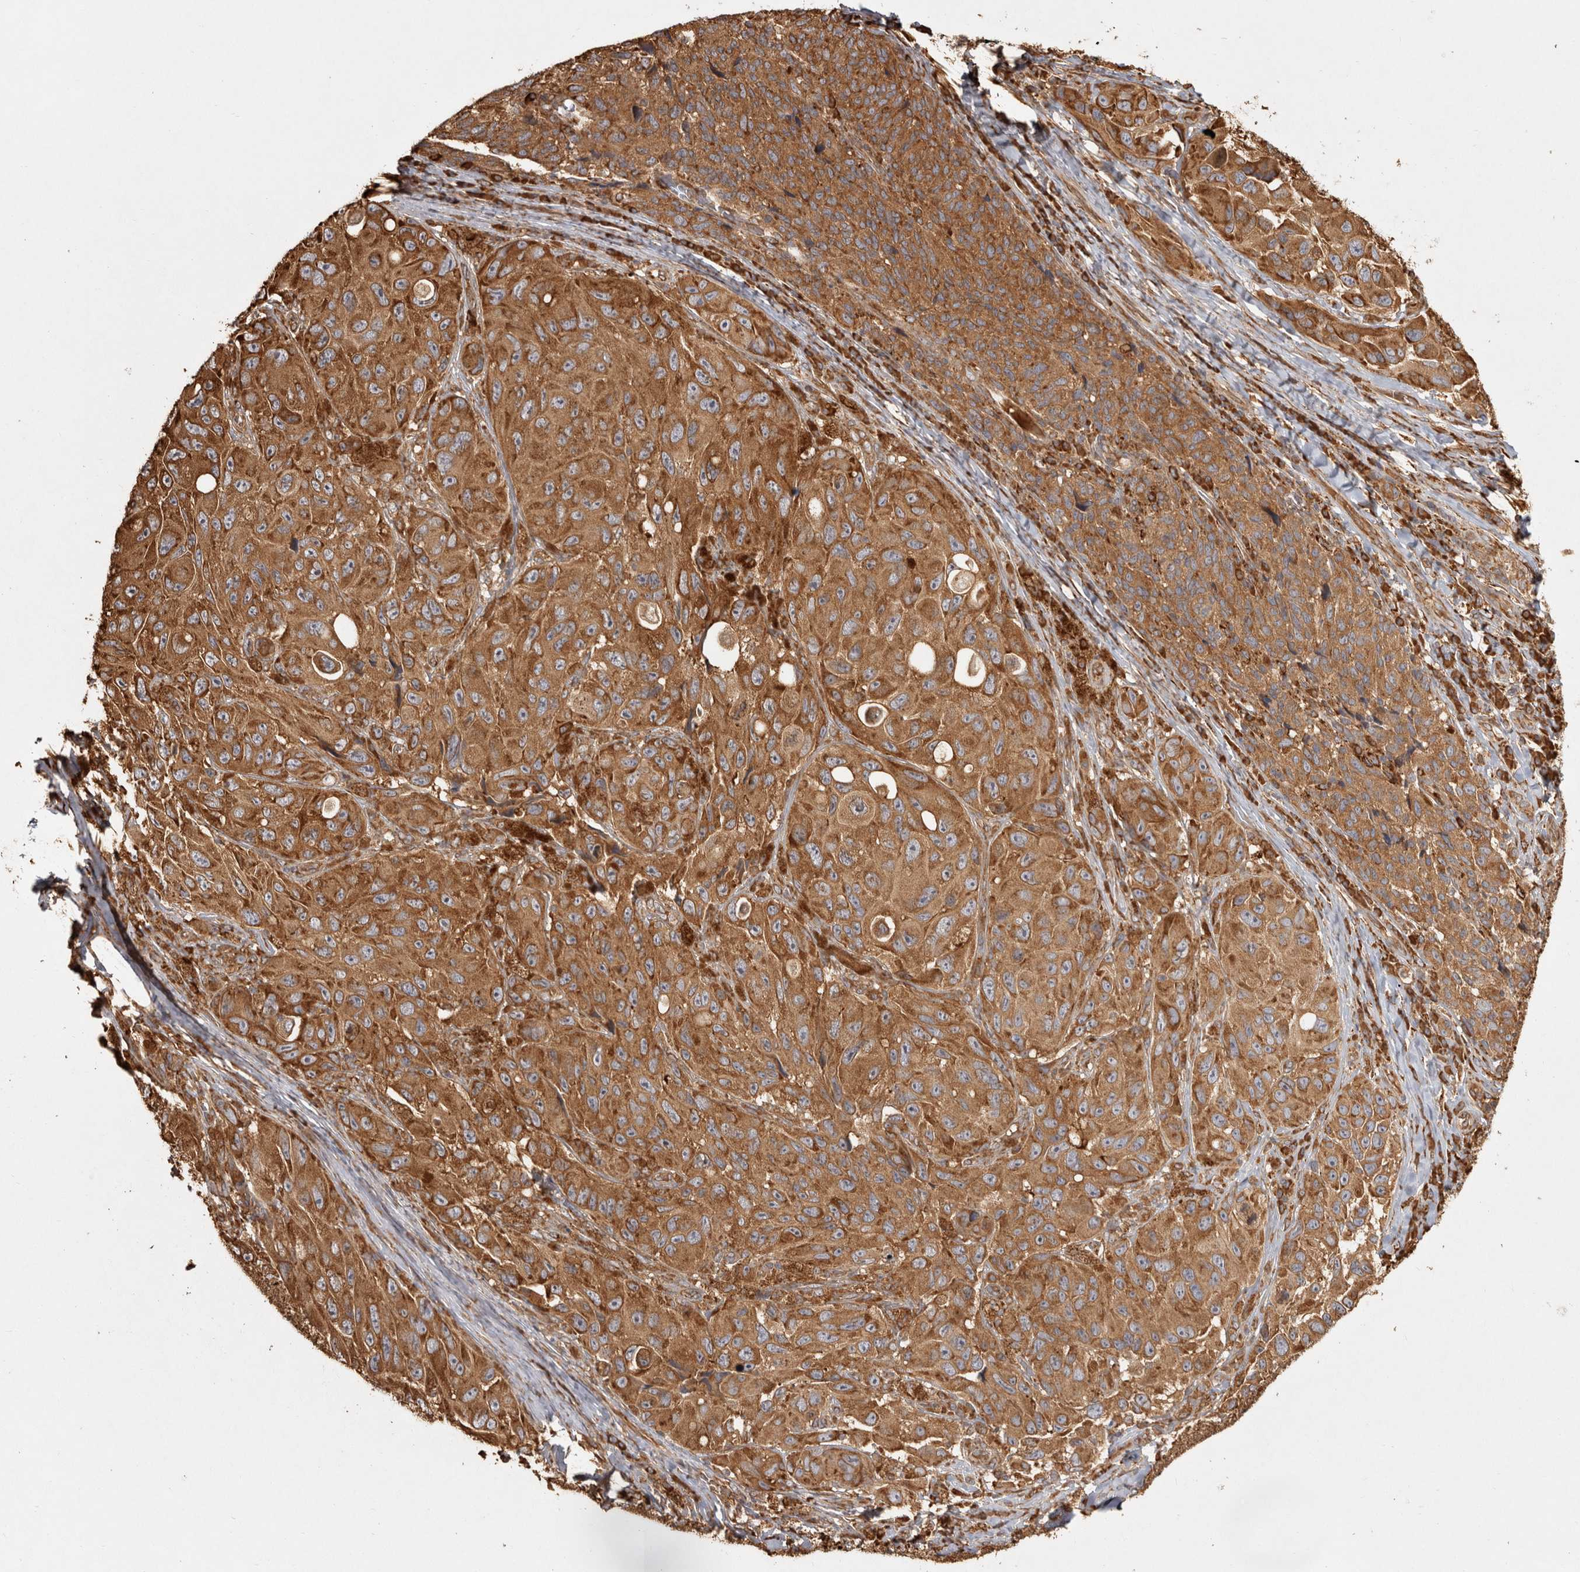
{"staining": {"intensity": "strong", "quantity": ">75%", "location": "cytoplasmic/membranous"}, "tissue": "melanoma", "cell_type": "Tumor cells", "image_type": "cancer", "snomed": [{"axis": "morphology", "description": "Malignant melanoma, NOS"}, {"axis": "topography", "description": "Skin"}], "caption": "Protein staining of malignant melanoma tissue exhibits strong cytoplasmic/membranous expression in approximately >75% of tumor cells.", "gene": "CAMSAP2", "patient": {"sex": "female", "age": 73}}